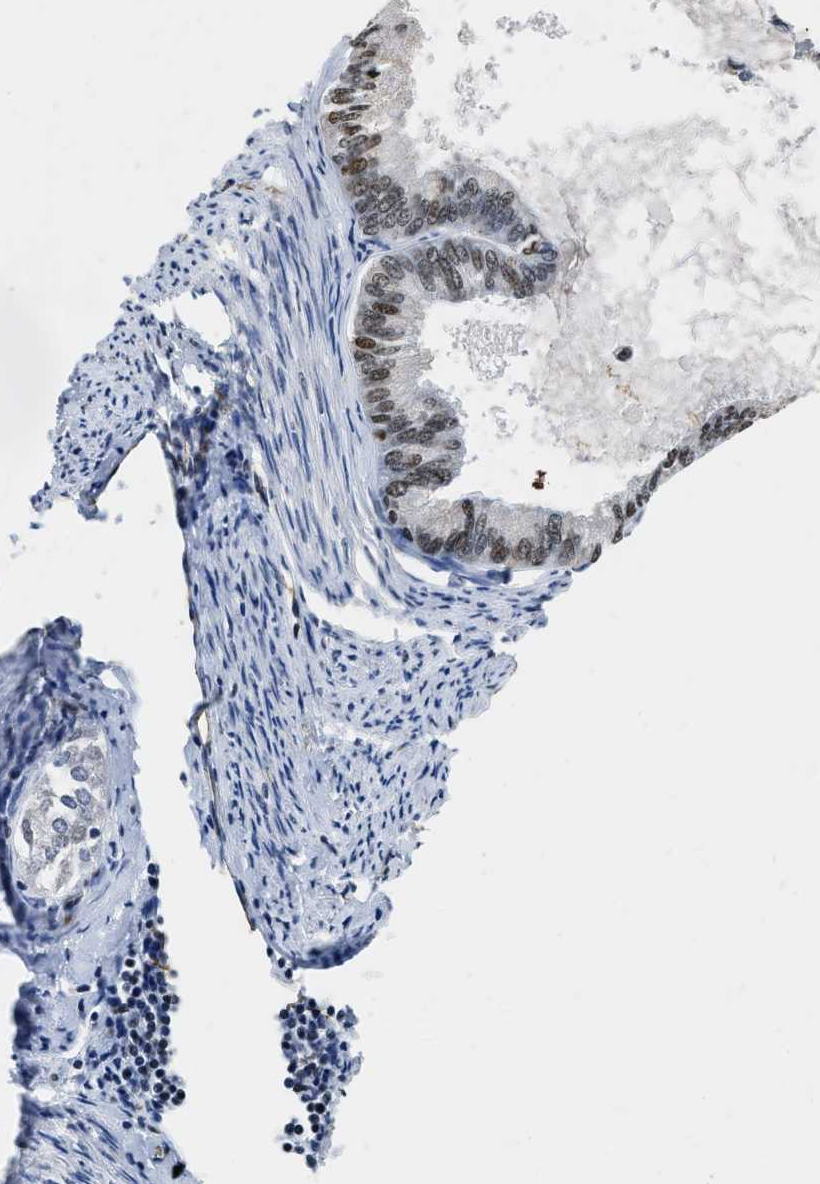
{"staining": {"intensity": "moderate", "quantity": "25%-75%", "location": "nuclear"}, "tissue": "endometrial cancer", "cell_type": "Tumor cells", "image_type": "cancer", "snomed": [{"axis": "morphology", "description": "Adenocarcinoma, NOS"}, {"axis": "topography", "description": "Endometrium"}], "caption": "IHC micrograph of endometrial cancer stained for a protein (brown), which reveals medium levels of moderate nuclear staining in about 25%-75% of tumor cells.", "gene": "CCNE1", "patient": {"sex": "female", "age": 86}}